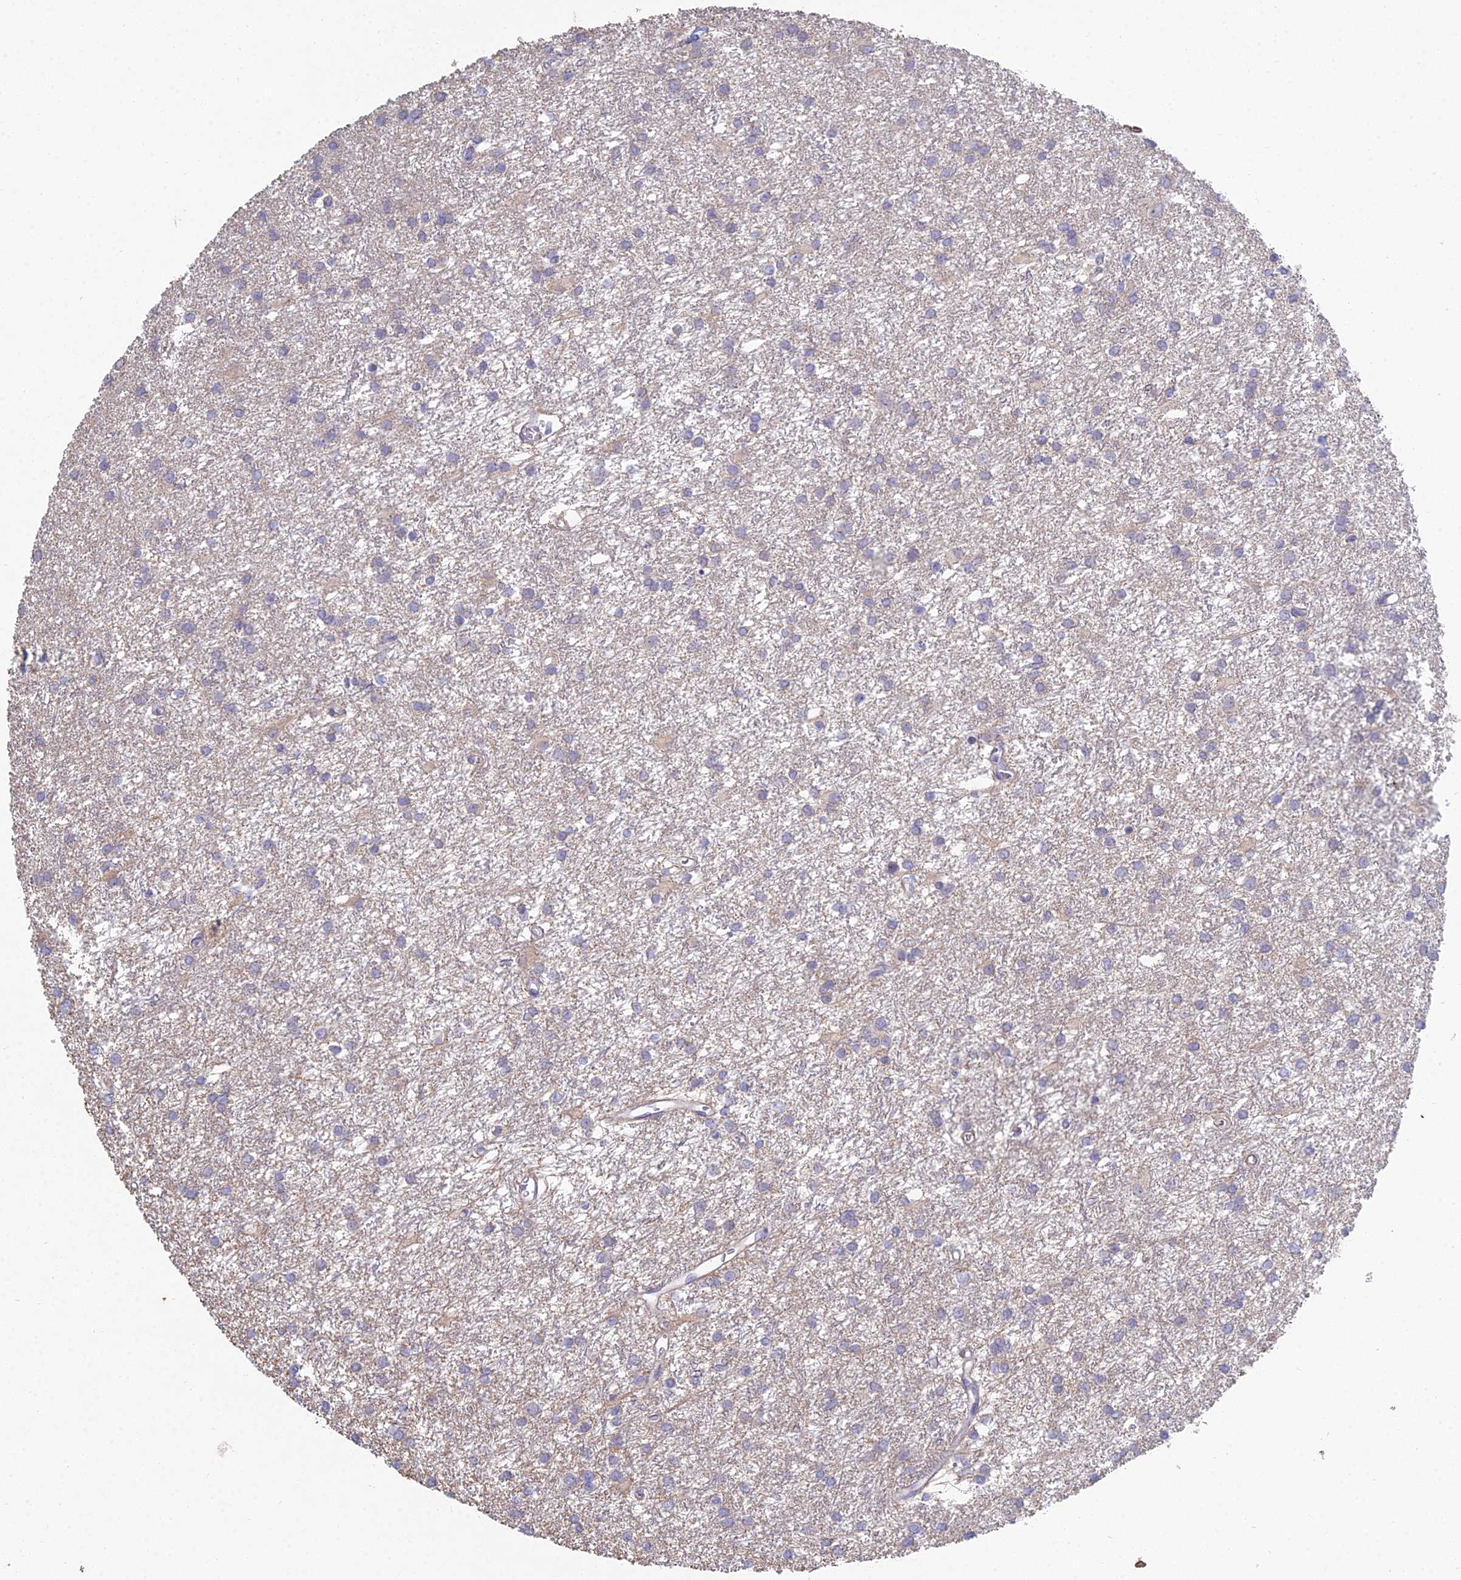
{"staining": {"intensity": "negative", "quantity": "none", "location": "none"}, "tissue": "glioma", "cell_type": "Tumor cells", "image_type": "cancer", "snomed": [{"axis": "morphology", "description": "Glioma, malignant, High grade"}, {"axis": "topography", "description": "Brain"}], "caption": "Tumor cells show no significant protein expression in high-grade glioma (malignant).", "gene": "METTL26", "patient": {"sex": "female", "age": 50}}